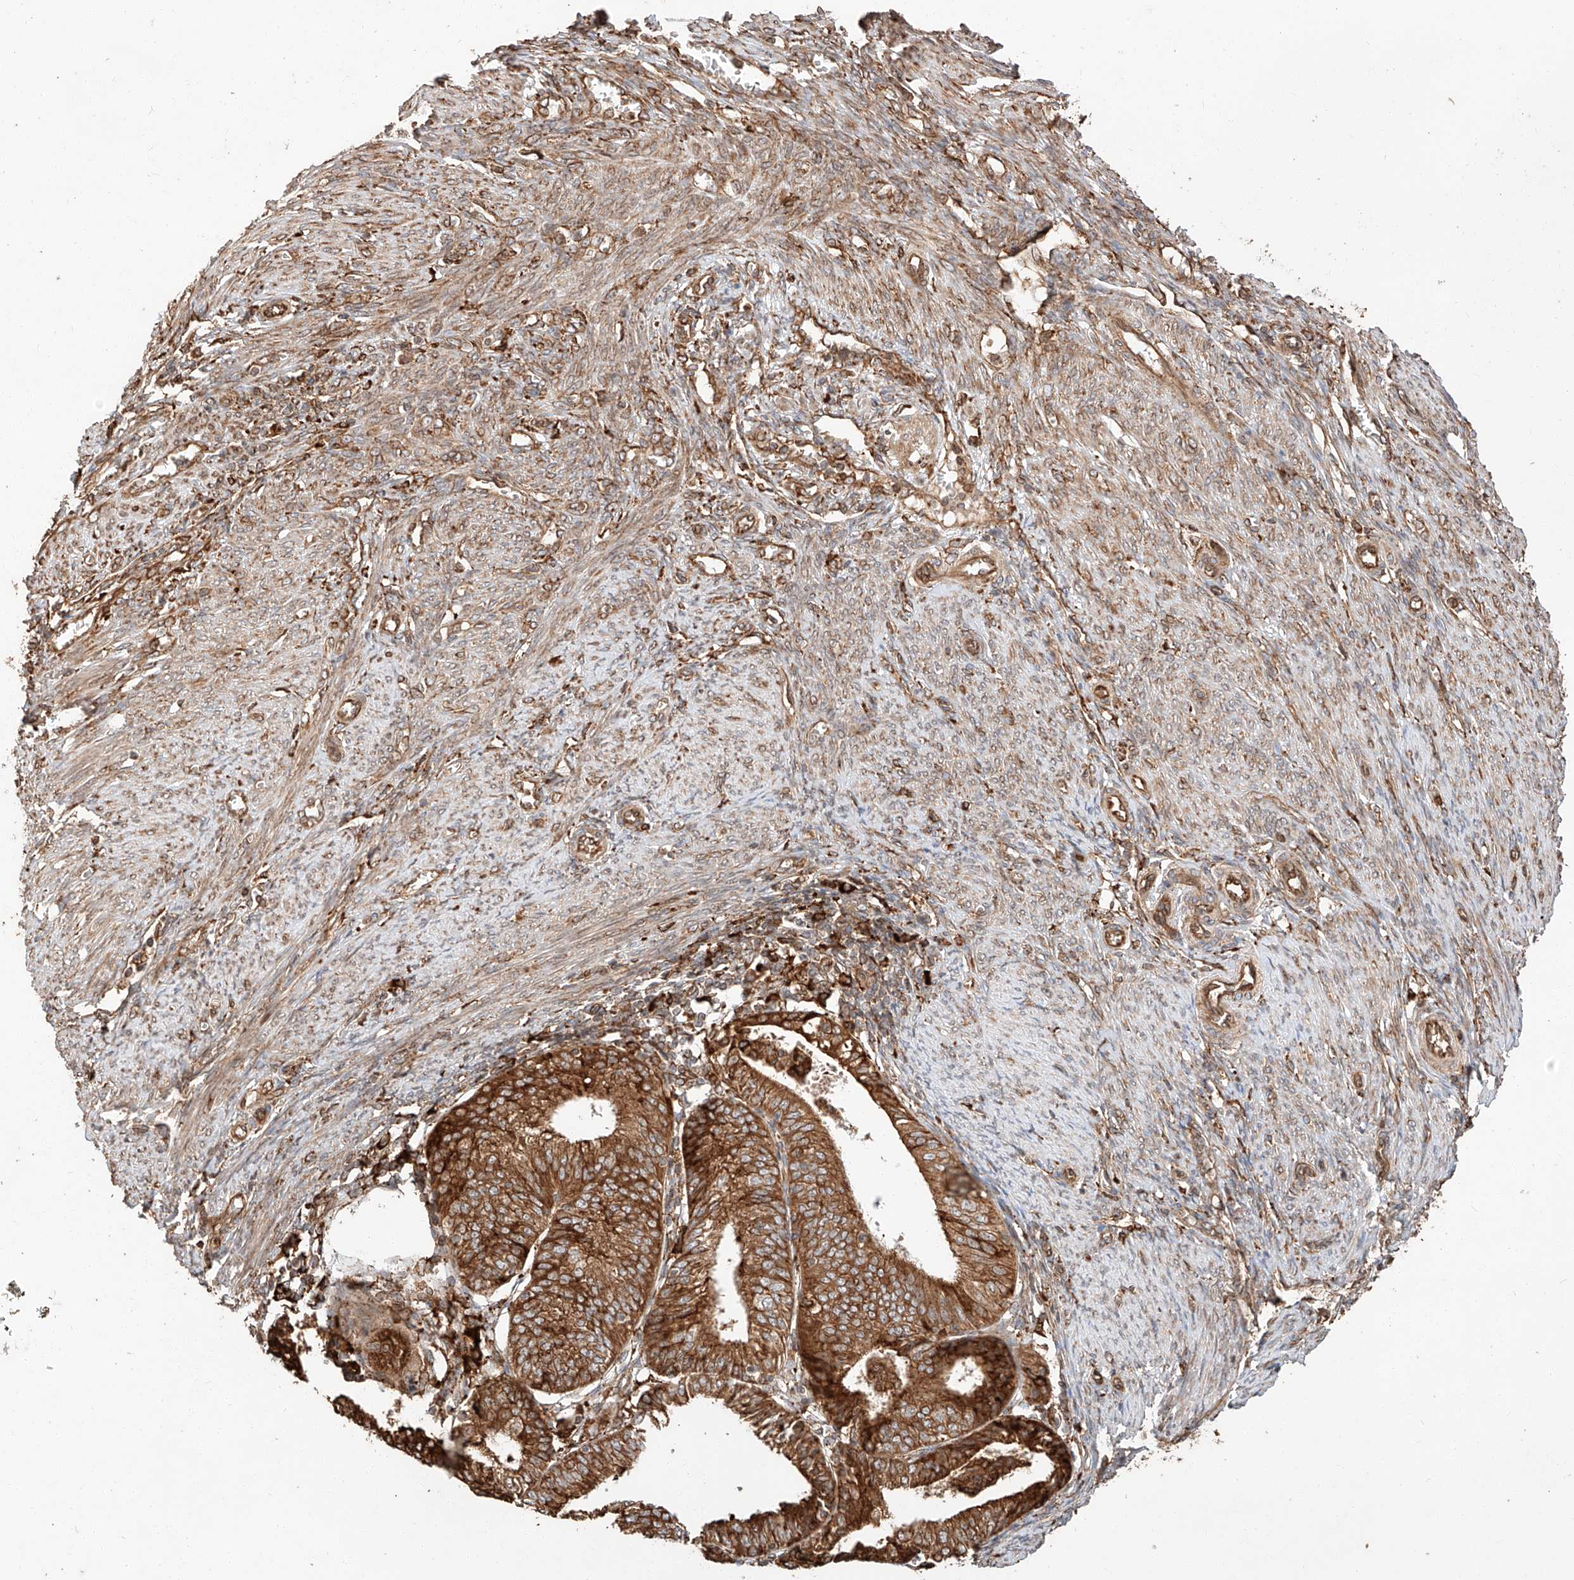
{"staining": {"intensity": "strong", "quantity": ">75%", "location": "cytoplasmic/membranous"}, "tissue": "endometrial cancer", "cell_type": "Tumor cells", "image_type": "cancer", "snomed": [{"axis": "morphology", "description": "Adenocarcinoma, NOS"}, {"axis": "topography", "description": "Endometrium"}], "caption": "IHC (DAB) staining of human endometrial adenocarcinoma shows strong cytoplasmic/membranous protein expression in approximately >75% of tumor cells.", "gene": "ZNF84", "patient": {"sex": "female", "age": 51}}